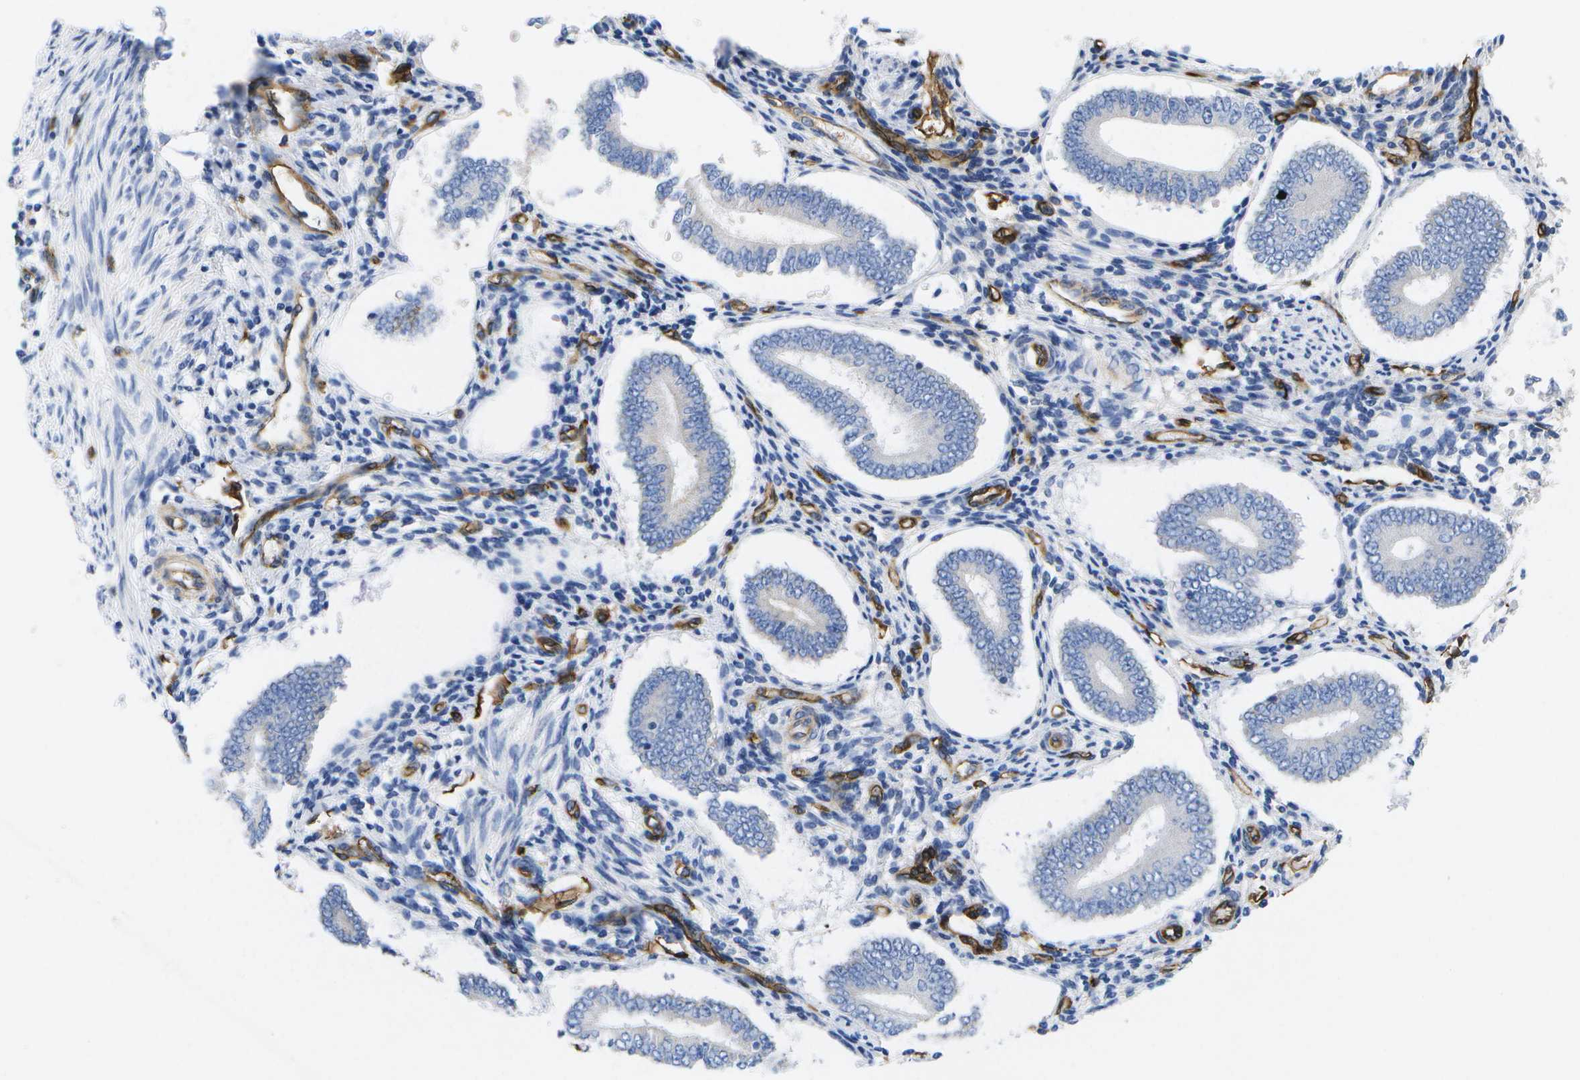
{"staining": {"intensity": "negative", "quantity": "none", "location": "none"}, "tissue": "endometrium", "cell_type": "Cells in endometrial stroma", "image_type": "normal", "snomed": [{"axis": "morphology", "description": "Normal tissue, NOS"}, {"axis": "topography", "description": "Endometrium"}], "caption": "High magnification brightfield microscopy of unremarkable endometrium stained with DAB (brown) and counterstained with hematoxylin (blue): cells in endometrial stroma show no significant positivity. (IHC, brightfield microscopy, high magnification).", "gene": "DYSF", "patient": {"sex": "female", "age": 42}}